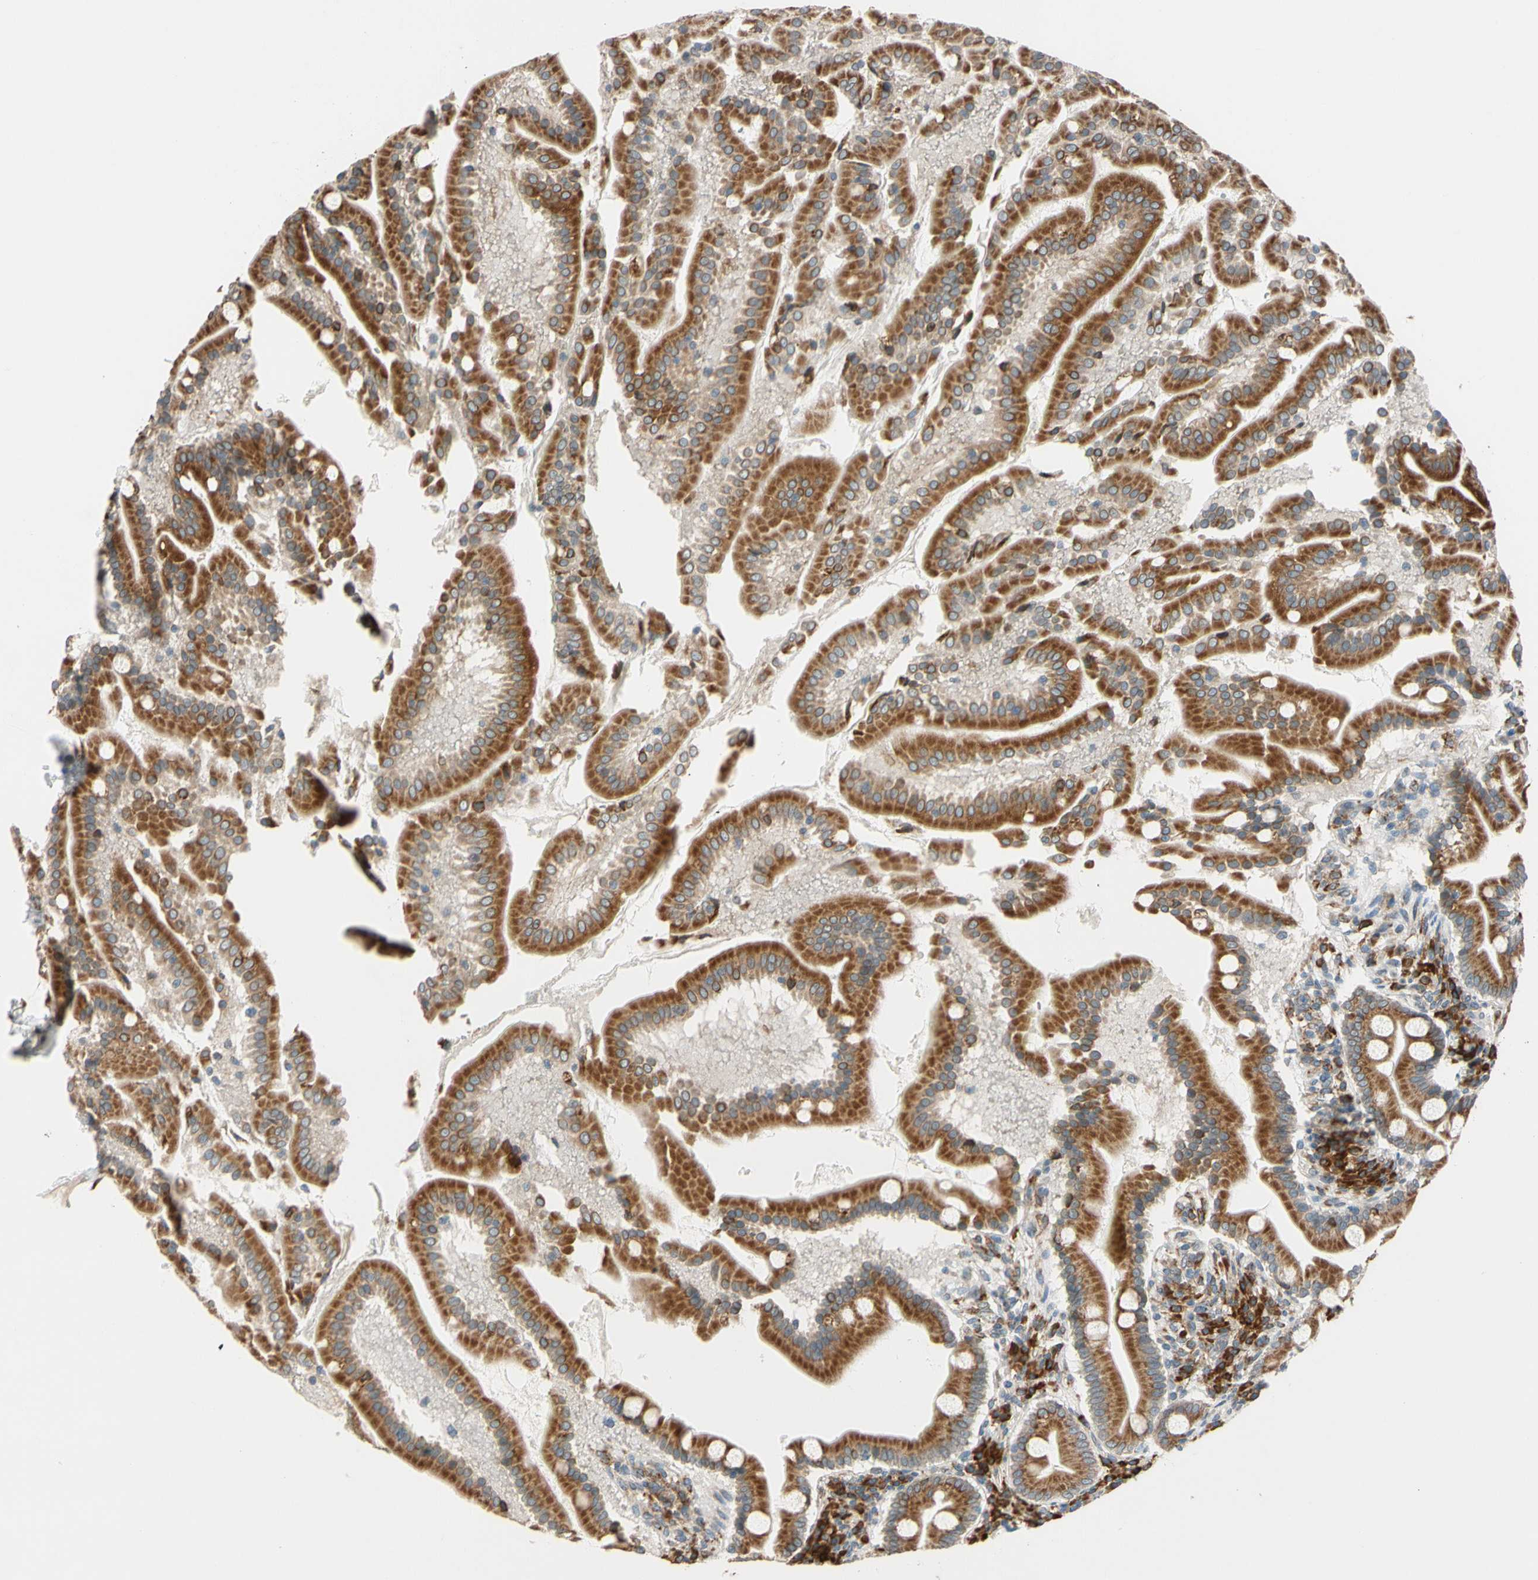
{"staining": {"intensity": "strong", "quantity": ">75%", "location": "cytoplasmic/membranous"}, "tissue": "duodenum", "cell_type": "Glandular cells", "image_type": "normal", "snomed": [{"axis": "morphology", "description": "Normal tissue, NOS"}, {"axis": "topography", "description": "Duodenum"}], "caption": "Immunohistochemical staining of benign duodenum demonstrates >75% levels of strong cytoplasmic/membranous protein staining in about >75% of glandular cells. (DAB IHC with brightfield microscopy, high magnification).", "gene": "RPN2", "patient": {"sex": "male", "age": 50}}